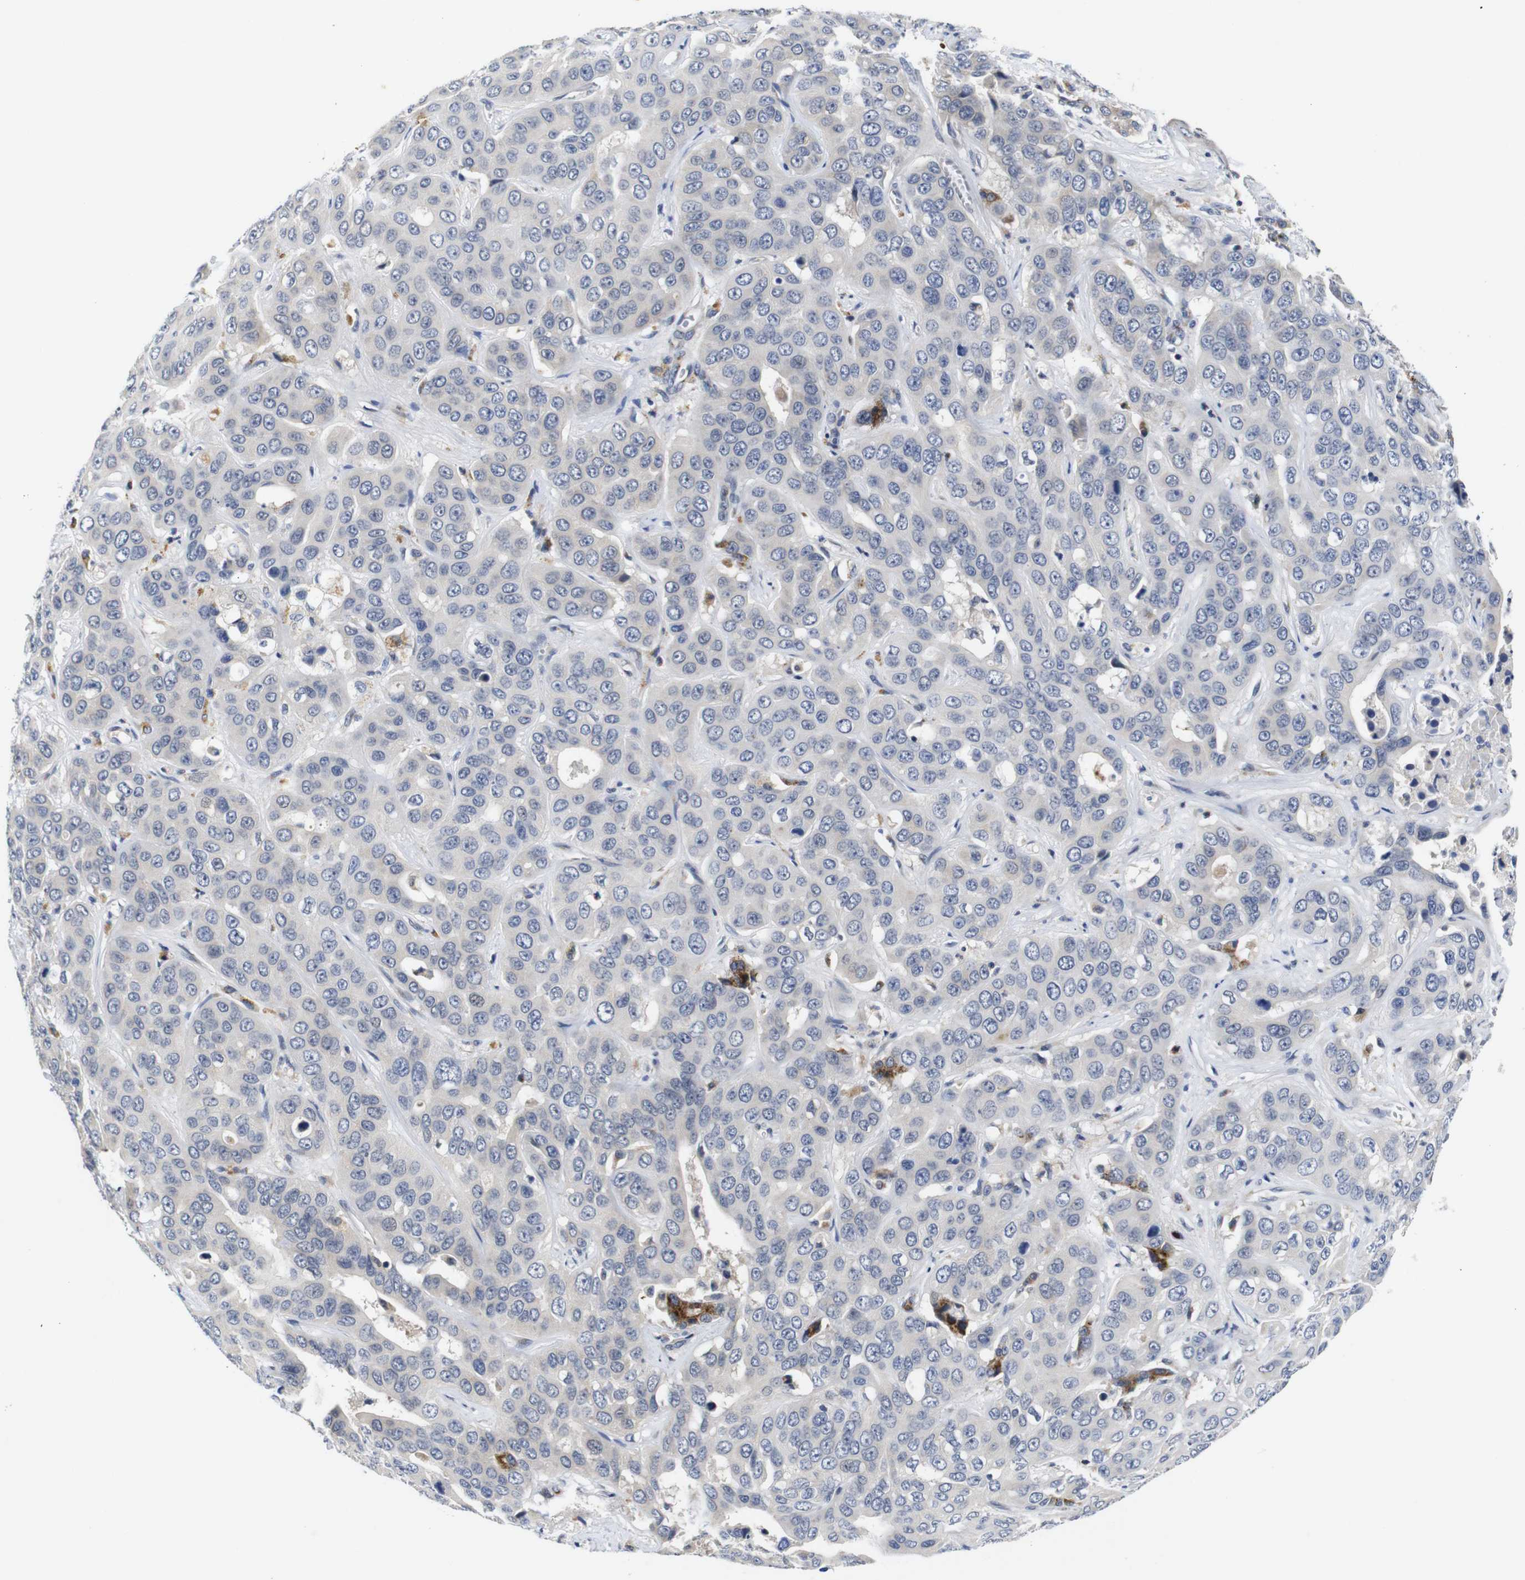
{"staining": {"intensity": "negative", "quantity": "none", "location": "none"}, "tissue": "liver cancer", "cell_type": "Tumor cells", "image_type": "cancer", "snomed": [{"axis": "morphology", "description": "Cholangiocarcinoma"}, {"axis": "topography", "description": "Liver"}], "caption": "IHC micrograph of neoplastic tissue: human liver cancer (cholangiocarcinoma) stained with DAB displays no significant protein expression in tumor cells.", "gene": "FURIN", "patient": {"sex": "female", "age": 52}}